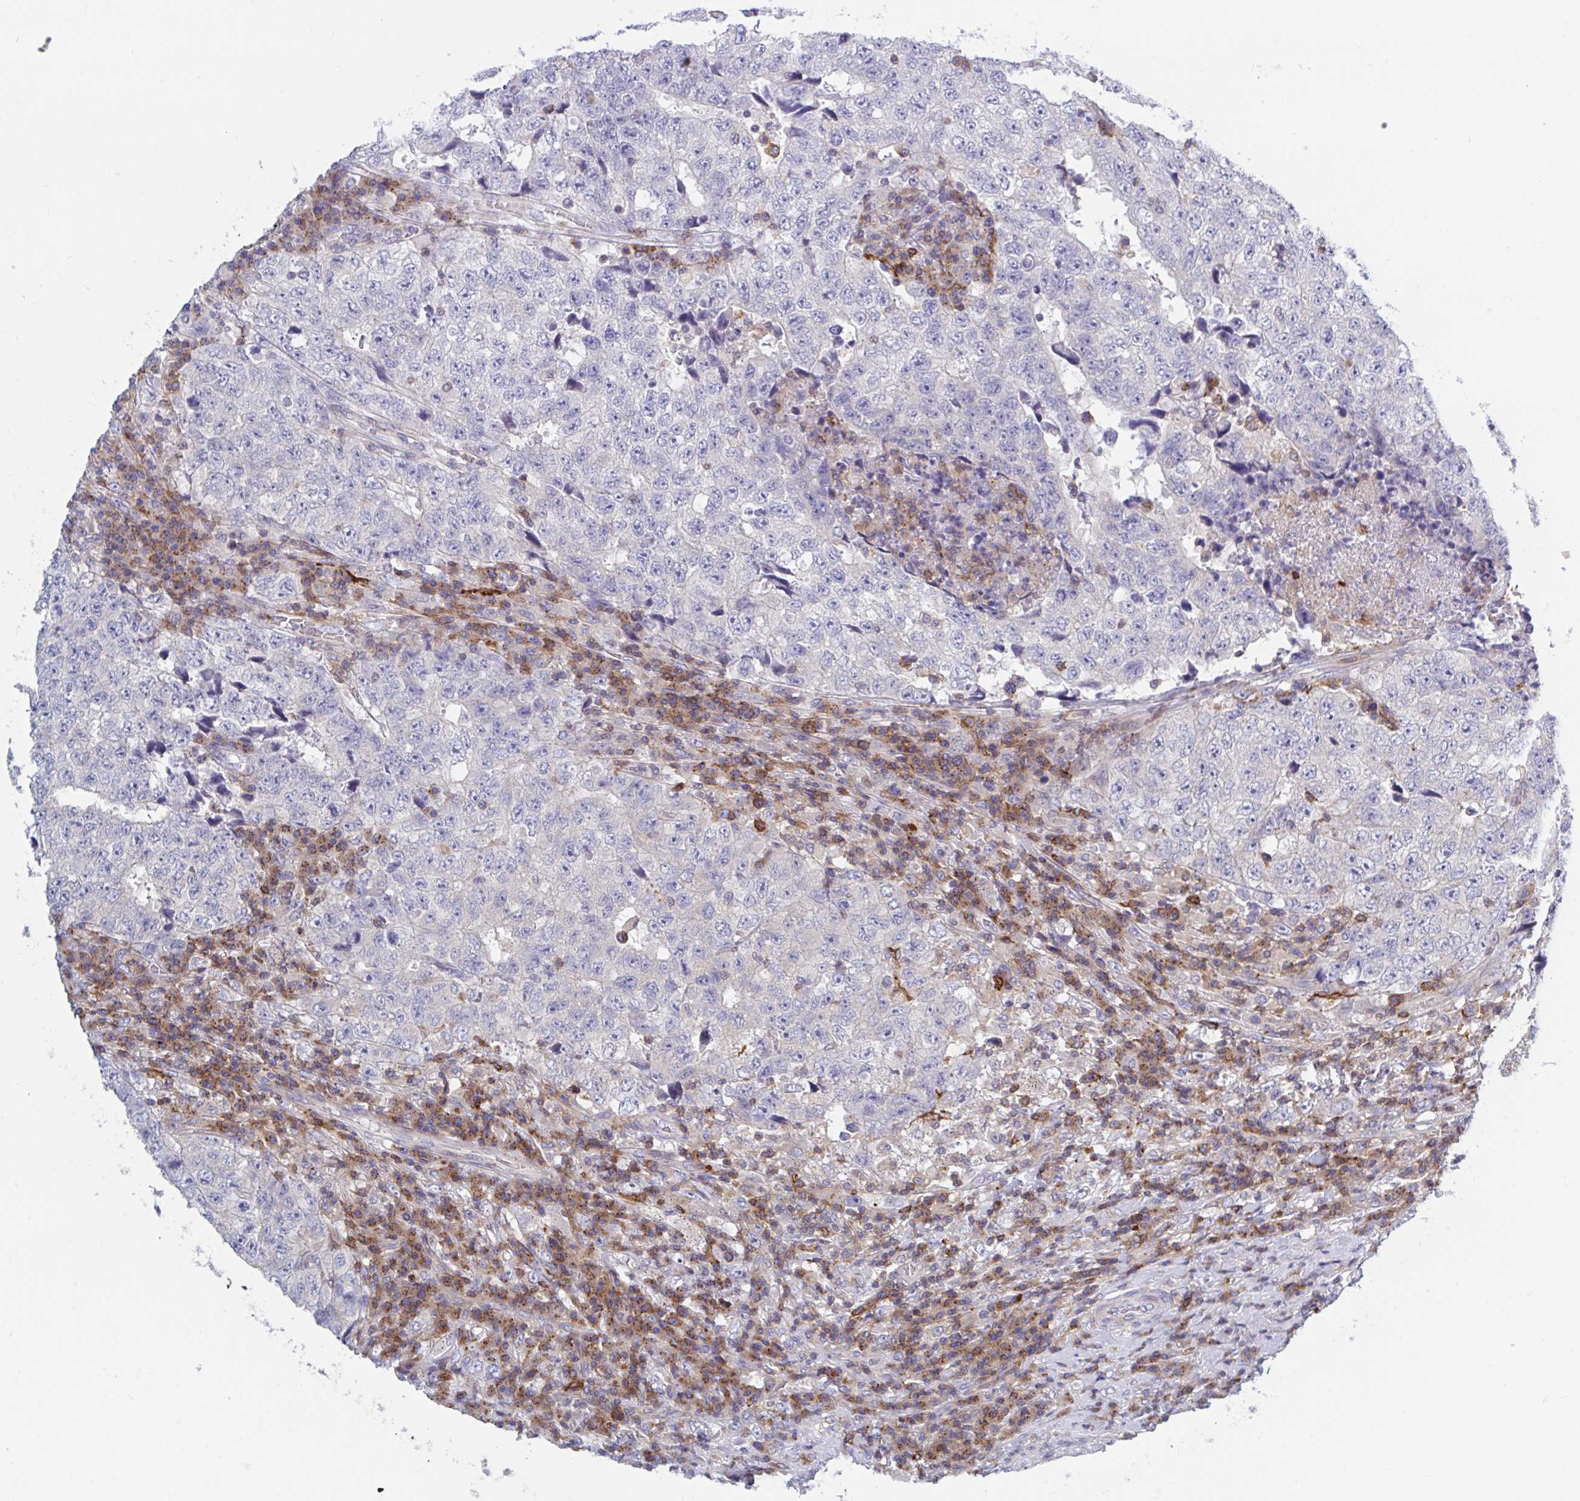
{"staining": {"intensity": "negative", "quantity": "none", "location": "none"}, "tissue": "testis cancer", "cell_type": "Tumor cells", "image_type": "cancer", "snomed": [{"axis": "morphology", "description": "Necrosis, NOS"}, {"axis": "morphology", "description": "Carcinoma, Embryonal, NOS"}, {"axis": "topography", "description": "Testis"}], "caption": "This is an IHC photomicrograph of human testis embryonal carcinoma. There is no expression in tumor cells.", "gene": "FRMD3", "patient": {"sex": "male", "age": 19}}